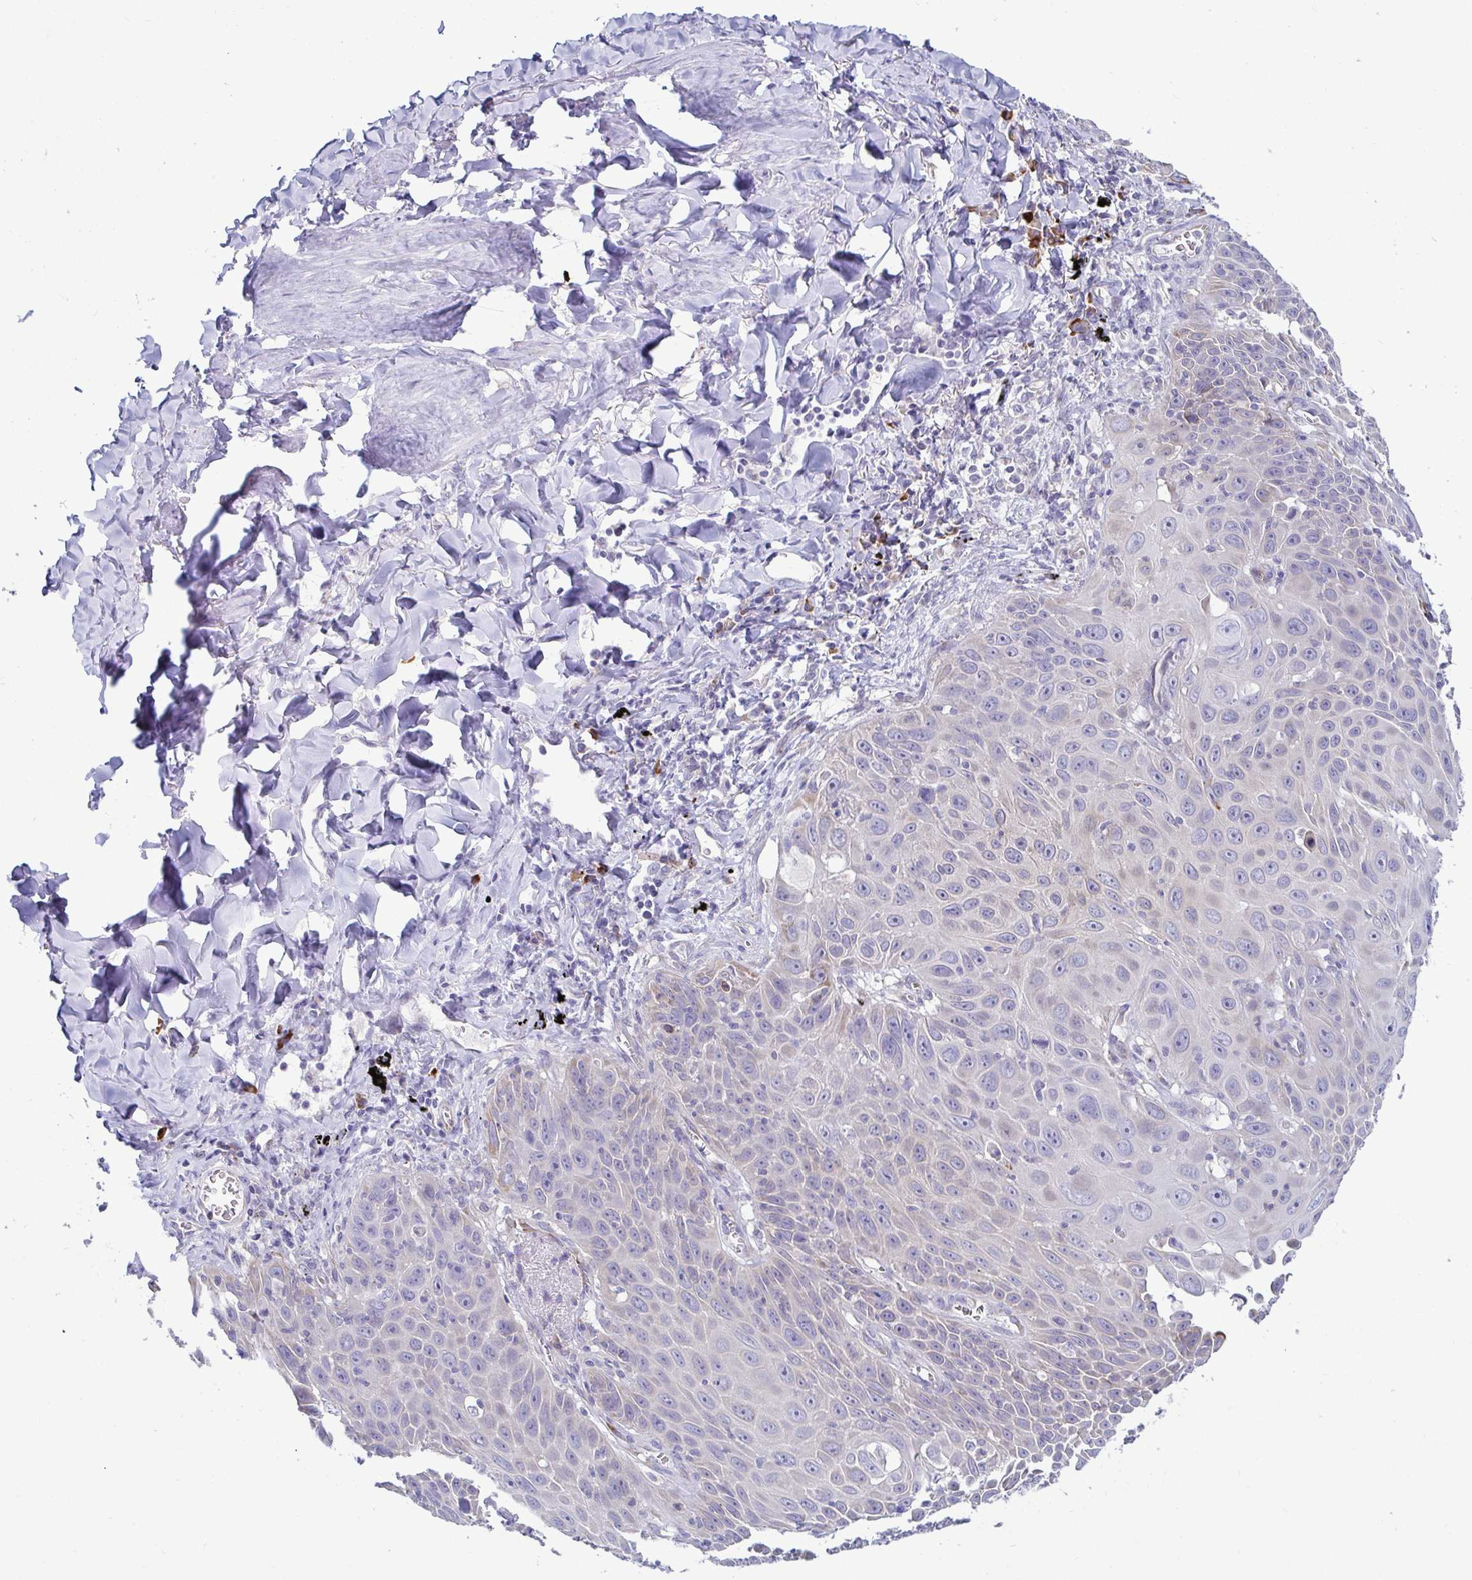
{"staining": {"intensity": "negative", "quantity": "none", "location": "none"}, "tissue": "lung cancer", "cell_type": "Tumor cells", "image_type": "cancer", "snomed": [{"axis": "morphology", "description": "Squamous cell carcinoma, NOS"}, {"axis": "morphology", "description": "Squamous cell carcinoma, metastatic, NOS"}, {"axis": "topography", "description": "Lymph node"}, {"axis": "topography", "description": "Lung"}], "caption": "This image is of lung cancer (squamous cell carcinoma) stained with immunohistochemistry (IHC) to label a protein in brown with the nuclei are counter-stained blue. There is no staining in tumor cells. (Stains: DAB immunohistochemistry with hematoxylin counter stain, Microscopy: brightfield microscopy at high magnification).", "gene": "TFPI2", "patient": {"sex": "female", "age": 62}}